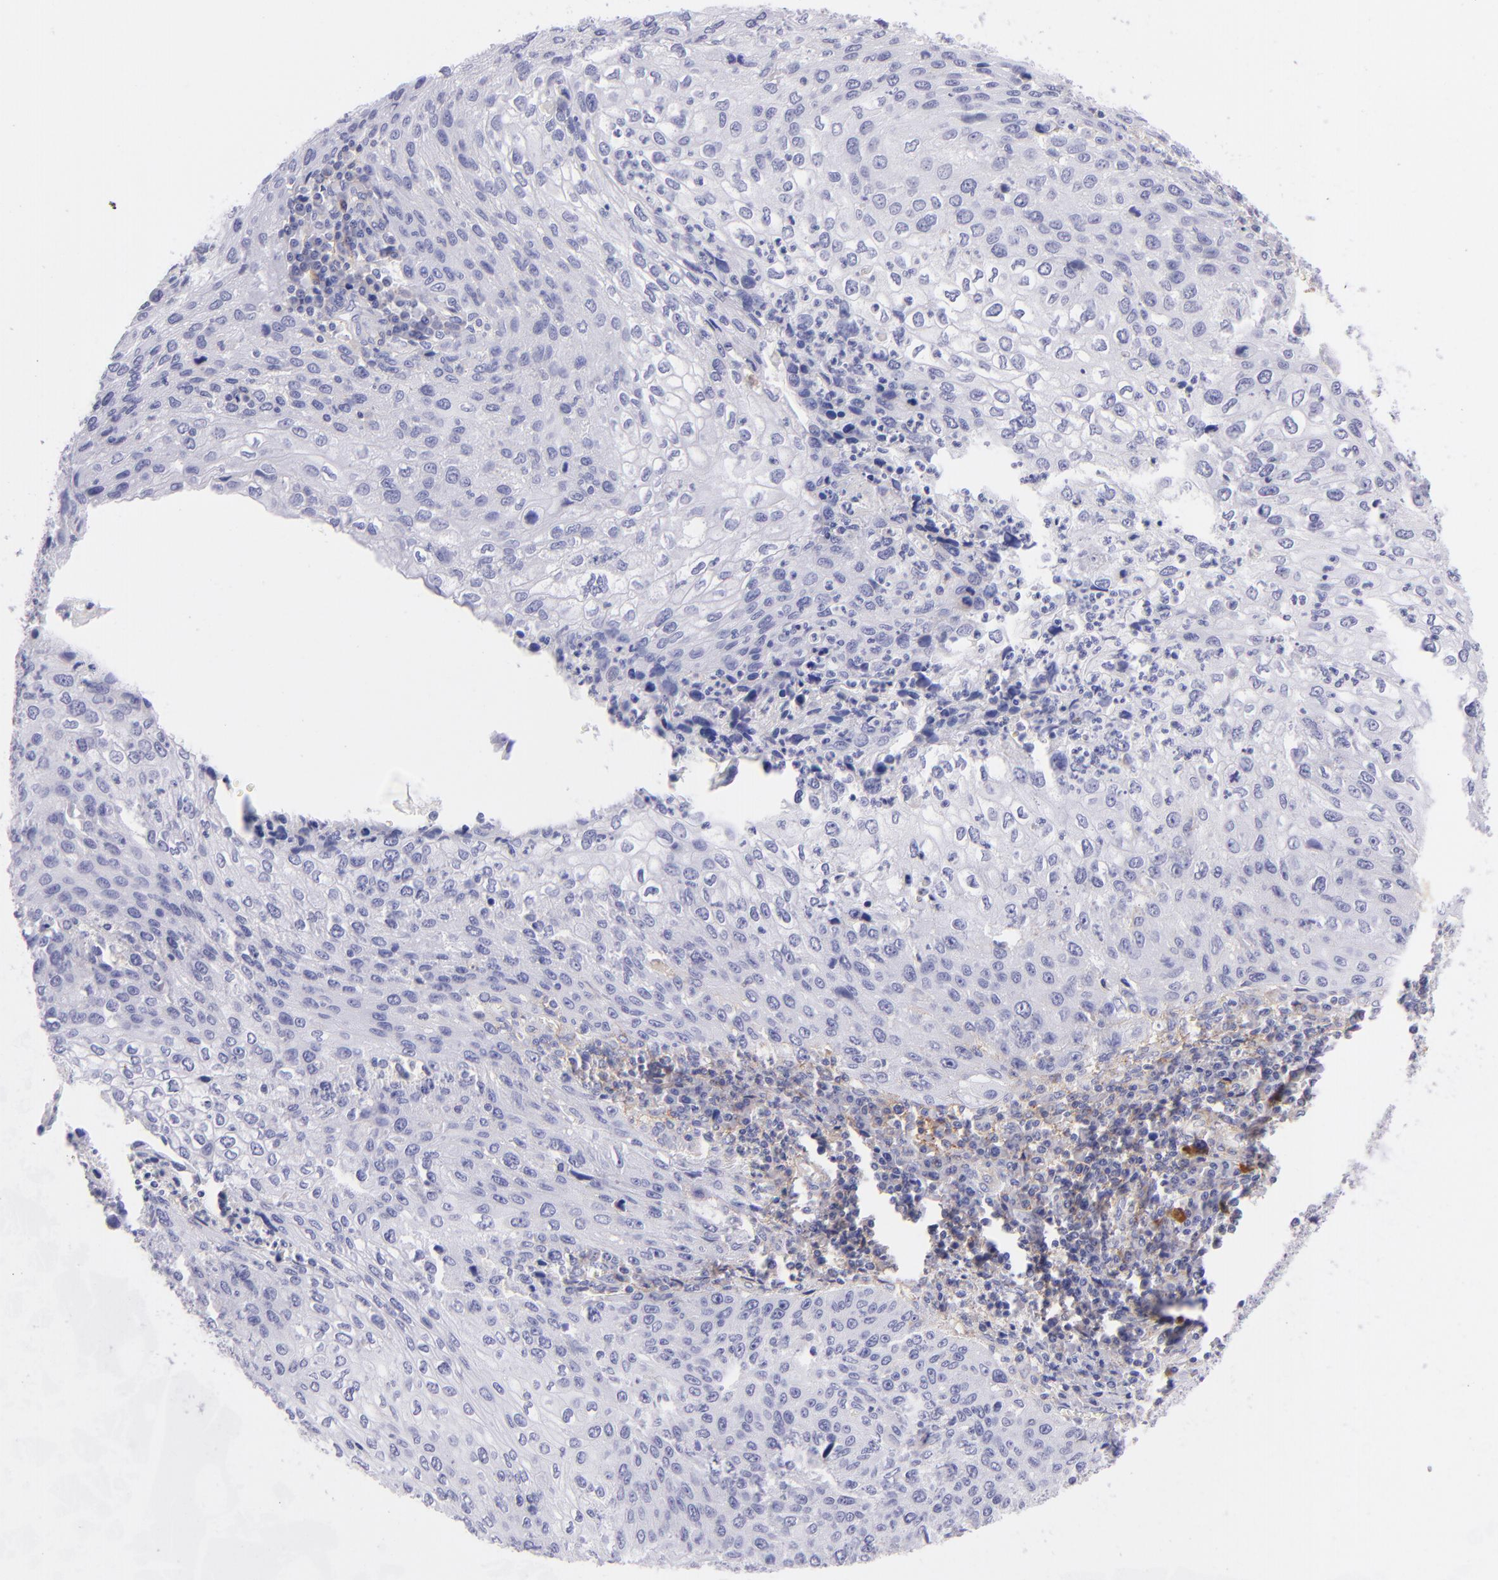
{"staining": {"intensity": "negative", "quantity": "none", "location": "none"}, "tissue": "cervical cancer", "cell_type": "Tumor cells", "image_type": "cancer", "snomed": [{"axis": "morphology", "description": "Squamous cell carcinoma, NOS"}, {"axis": "topography", "description": "Cervix"}], "caption": "Cervical cancer stained for a protein using IHC exhibits no expression tumor cells.", "gene": "CD81", "patient": {"sex": "female", "age": 32}}